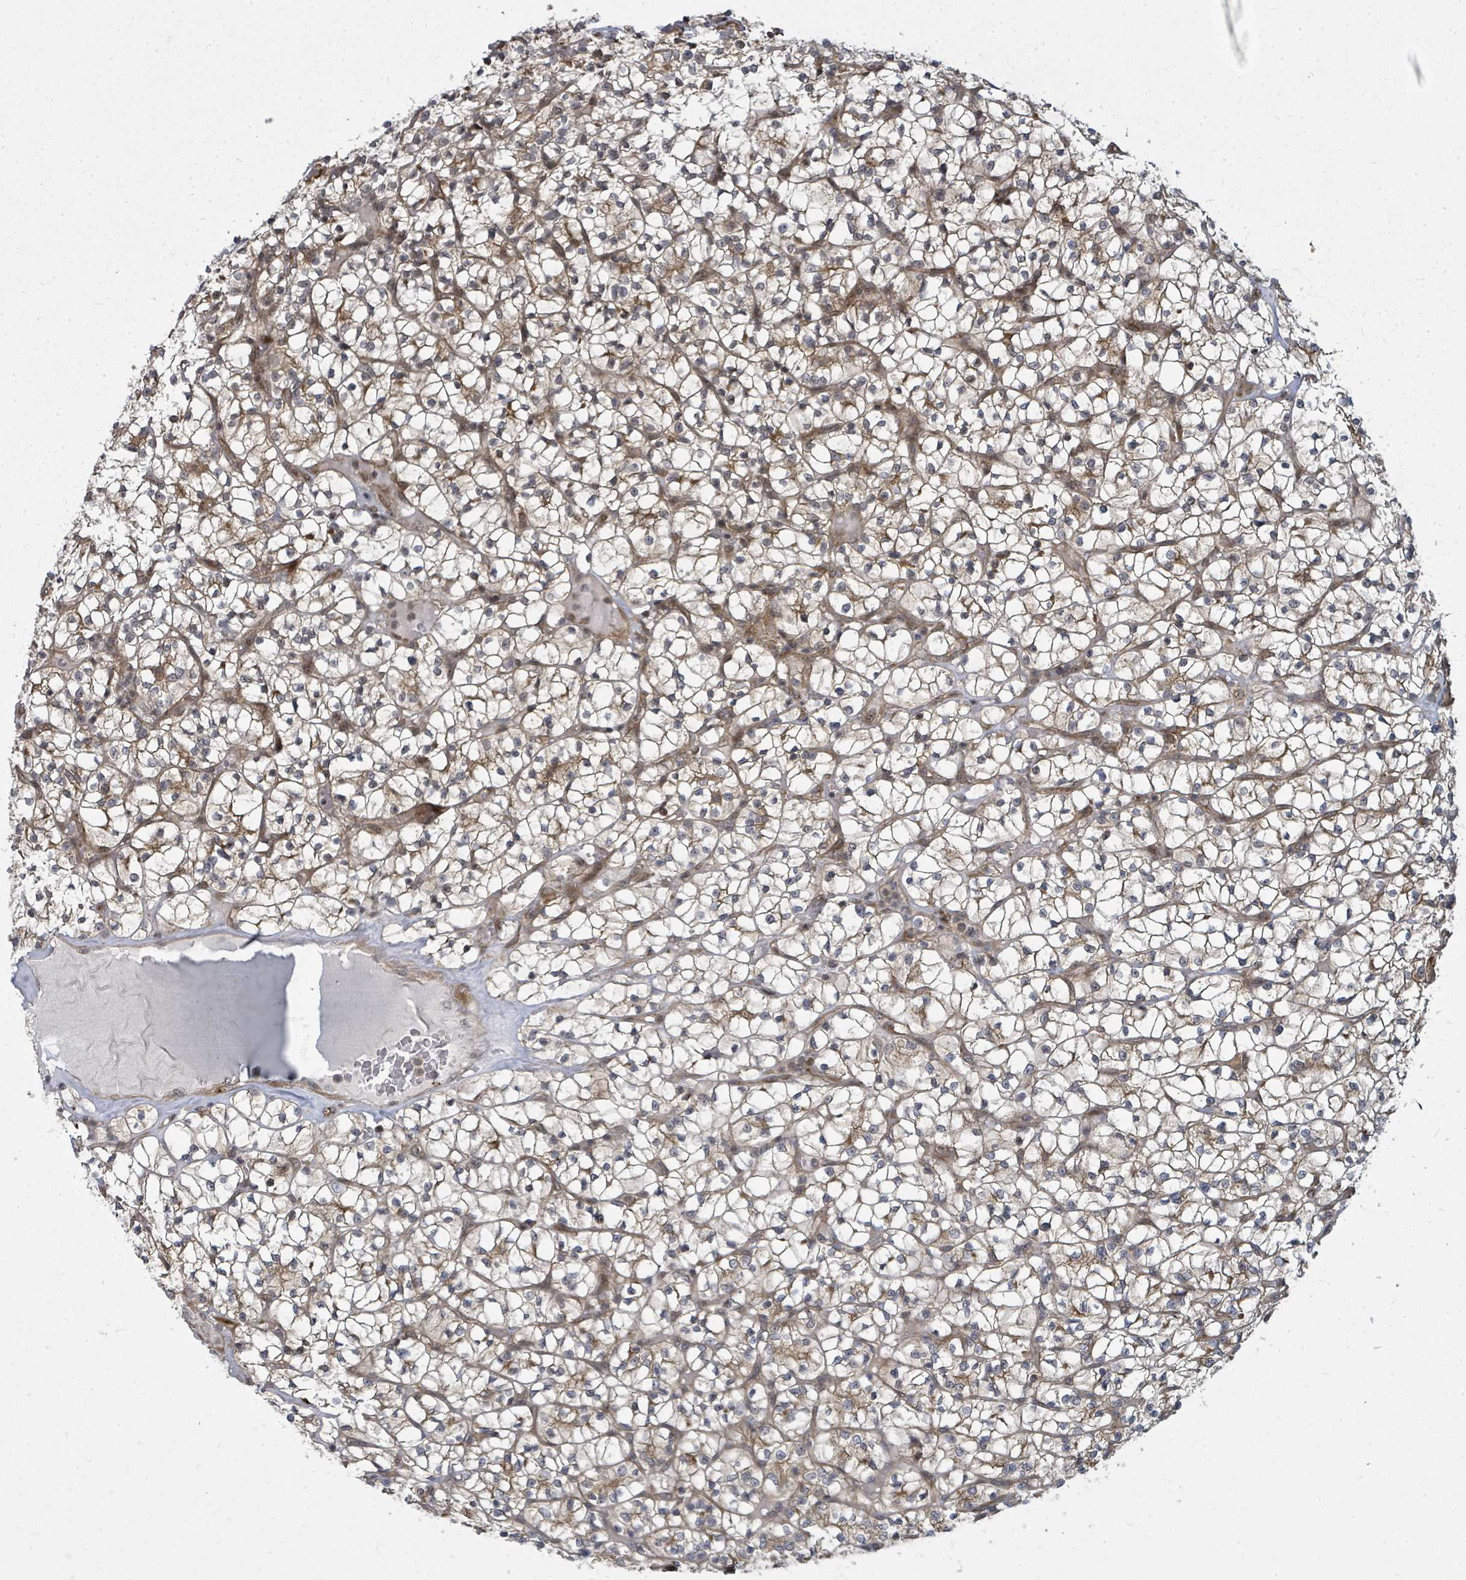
{"staining": {"intensity": "negative", "quantity": "none", "location": "none"}, "tissue": "renal cancer", "cell_type": "Tumor cells", "image_type": "cancer", "snomed": [{"axis": "morphology", "description": "Adenocarcinoma, NOS"}, {"axis": "topography", "description": "Kidney"}], "caption": "This is an immunohistochemistry (IHC) image of renal adenocarcinoma. There is no positivity in tumor cells.", "gene": "PSMG2", "patient": {"sex": "female", "age": 64}}